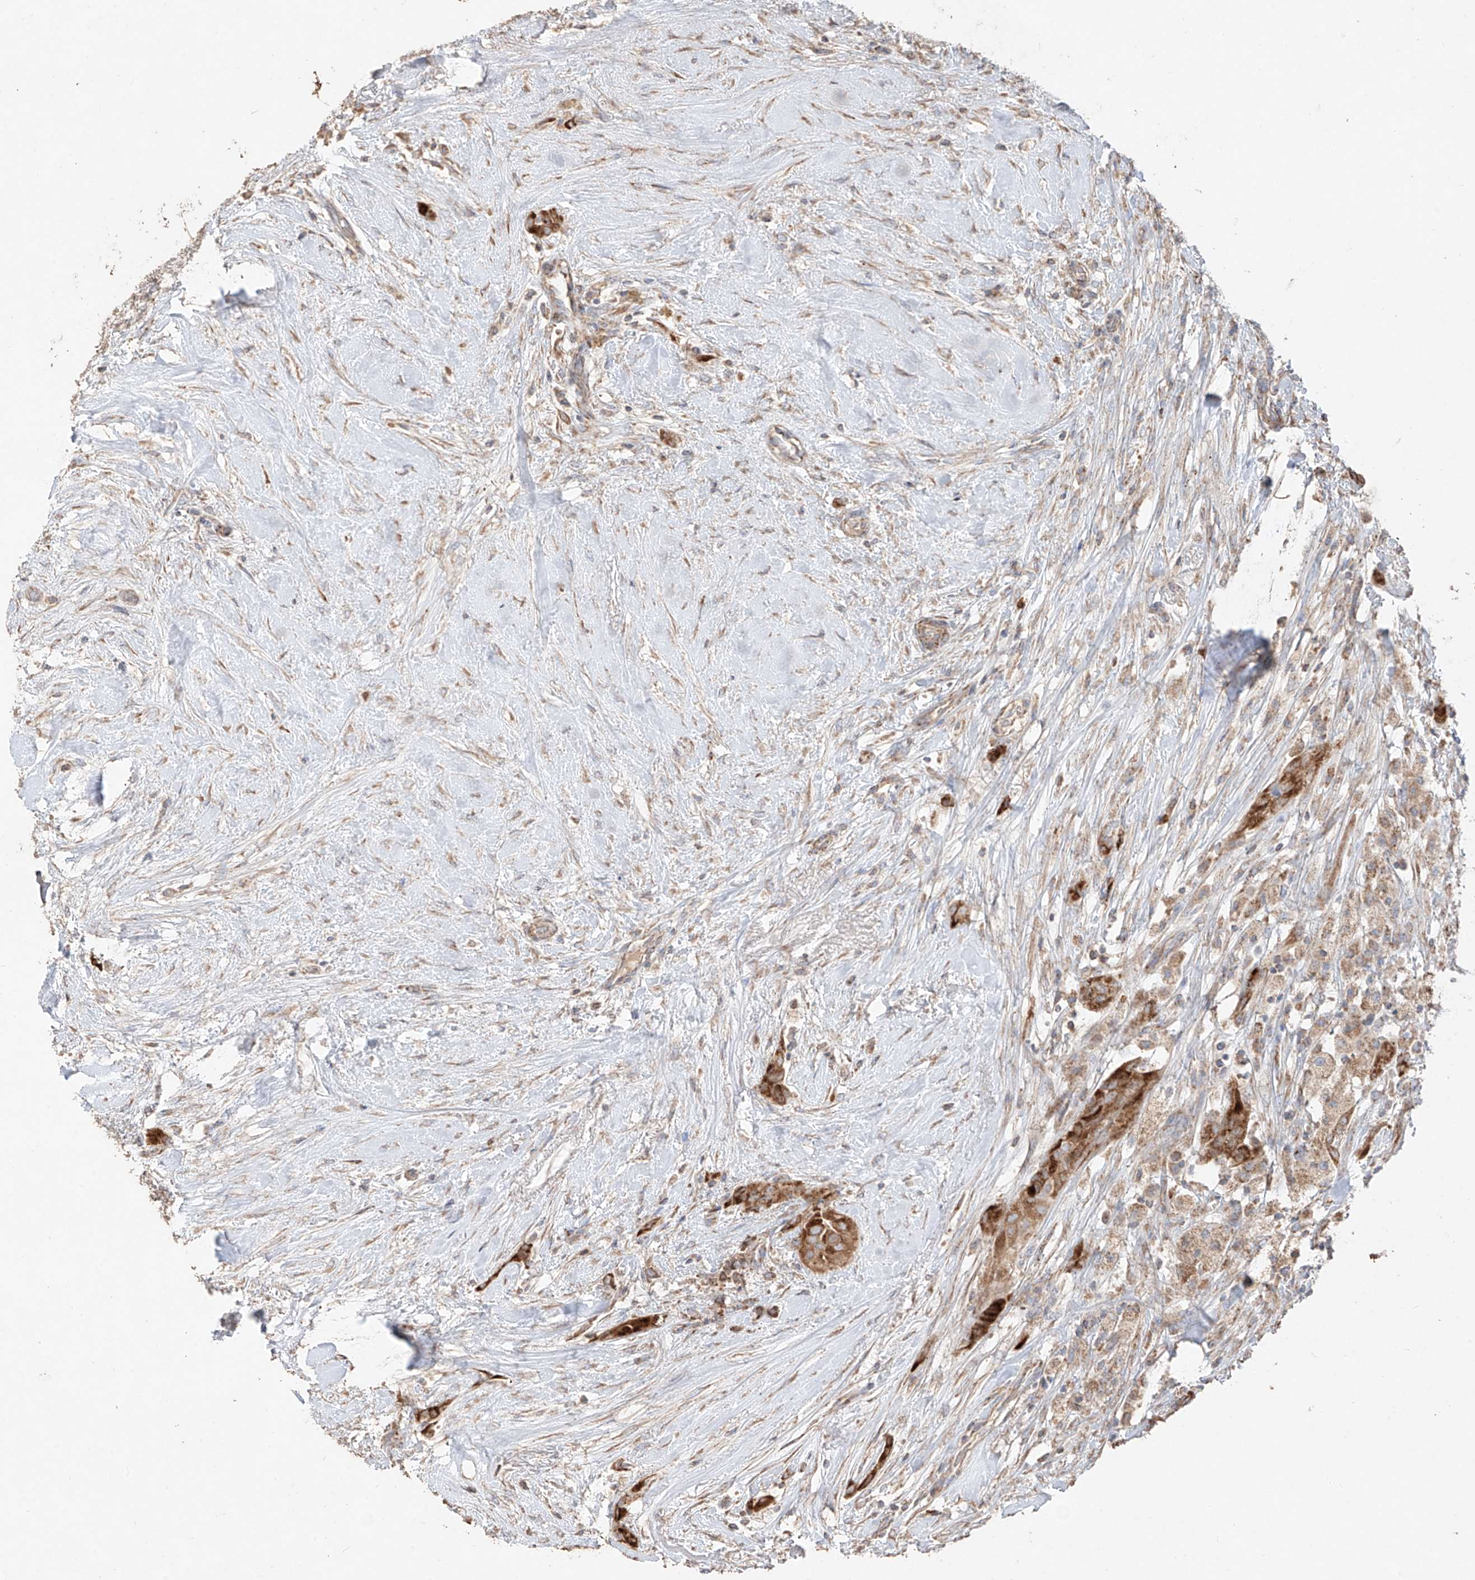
{"staining": {"intensity": "moderate", "quantity": ">75%", "location": "cytoplasmic/membranous"}, "tissue": "thyroid cancer", "cell_type": "Tumor cells", "image_type": "cancer", "snomed": [{"axis": "morphology", "description": "Papillary adenocarcinoma, NOS"}, {"axis": "topography", "description": "Thyroid gland"}], "caption": "An image of thyroid papillary adenocarcinoma stained for a protein displays moderate cytoplasmic/membranous brown staining in tumor cells. The protein is shown in brown color, while the nuclei are stained blue.", "gene": "COLGALT2", "patient": {"sex": "female", "age": 59}}